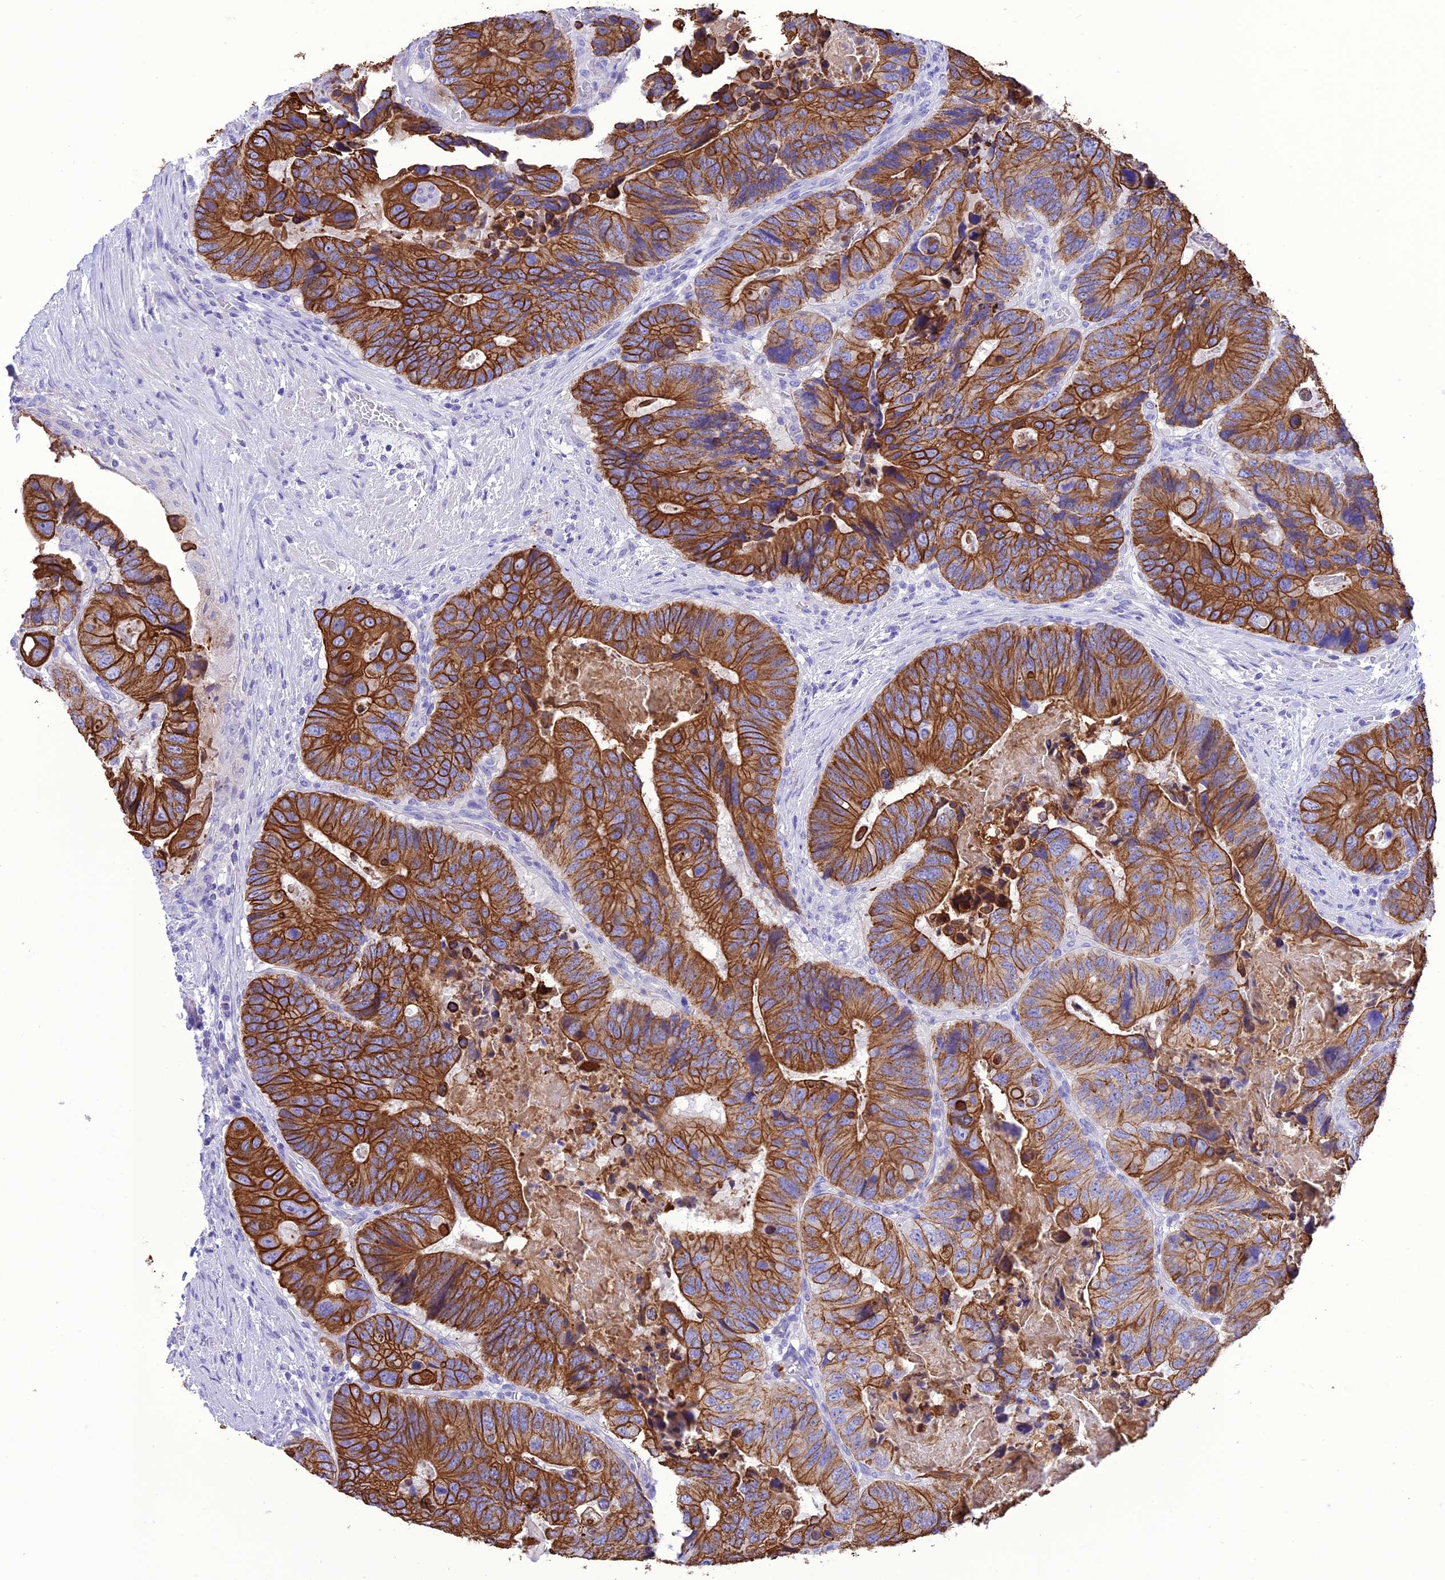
{"staining": {"intensity": "strong", "quantity": ">75%", "location": "cytoplasmic/membranous"}, "tissue": "colorectal cancer", "cell_type": "Tumor cells", "image_type": "cancer", "snomed": [{"axis": "morphology", "description": "Adenocarcinoma, NOS"}, {"axis": "topography", "description": "Colon"}], "caption": "This histopathology image shows immunohistochemistry staining of human colorectal cancer, with high strong cytoplasmic/membranous positivity in approximately >75% of tumor cells.", "gene": "VPS52", "patient": {"sex": "male", "age": 84}}